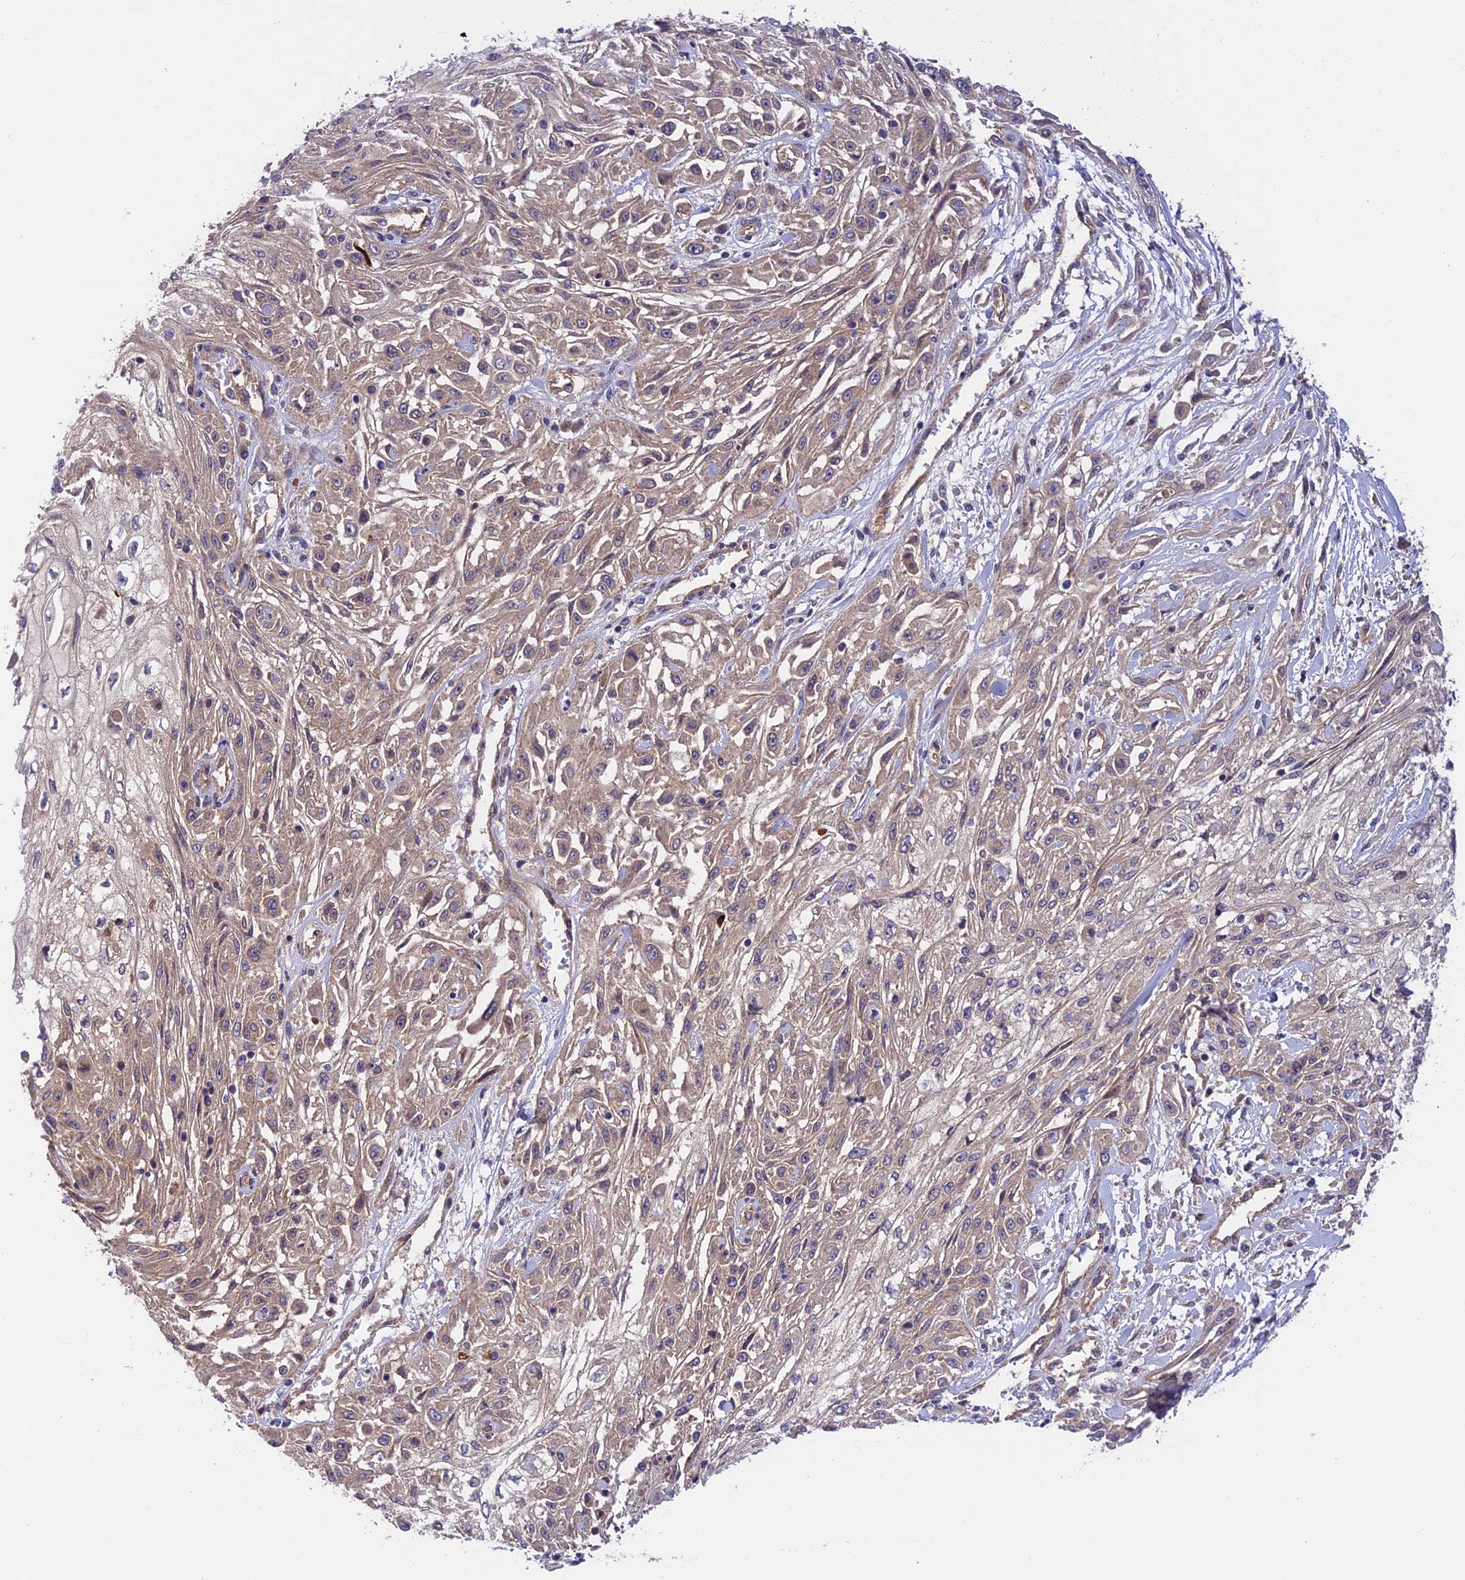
{"staining": {"intensity": "weak", "quantity": ">75%", "location": "cytoplasmic/membranous"}, "tissue": "skin cancer", "cell_type": "Tumor cells", "image_type": "cancer", "snomed": [{"axis": "morphology", "description": "Squamous cell carcinoma, NOS"}, {"axis": "morphology", "description": "Squamous cell carcinoma, metastatic, NOS"}, {"axis": "topography", "description": "Skin"}, {"axis": "topography", "description": "Lymph node"}], "caption": "Brown immunohistochemical staining in skin squamous cell carcinoma demonstrates weak cytoplasmic/membranous positivity in about >75% of tumor cells.", "gene": "ADAMTS15", "patient": {"sex": "male", "age": 75}}